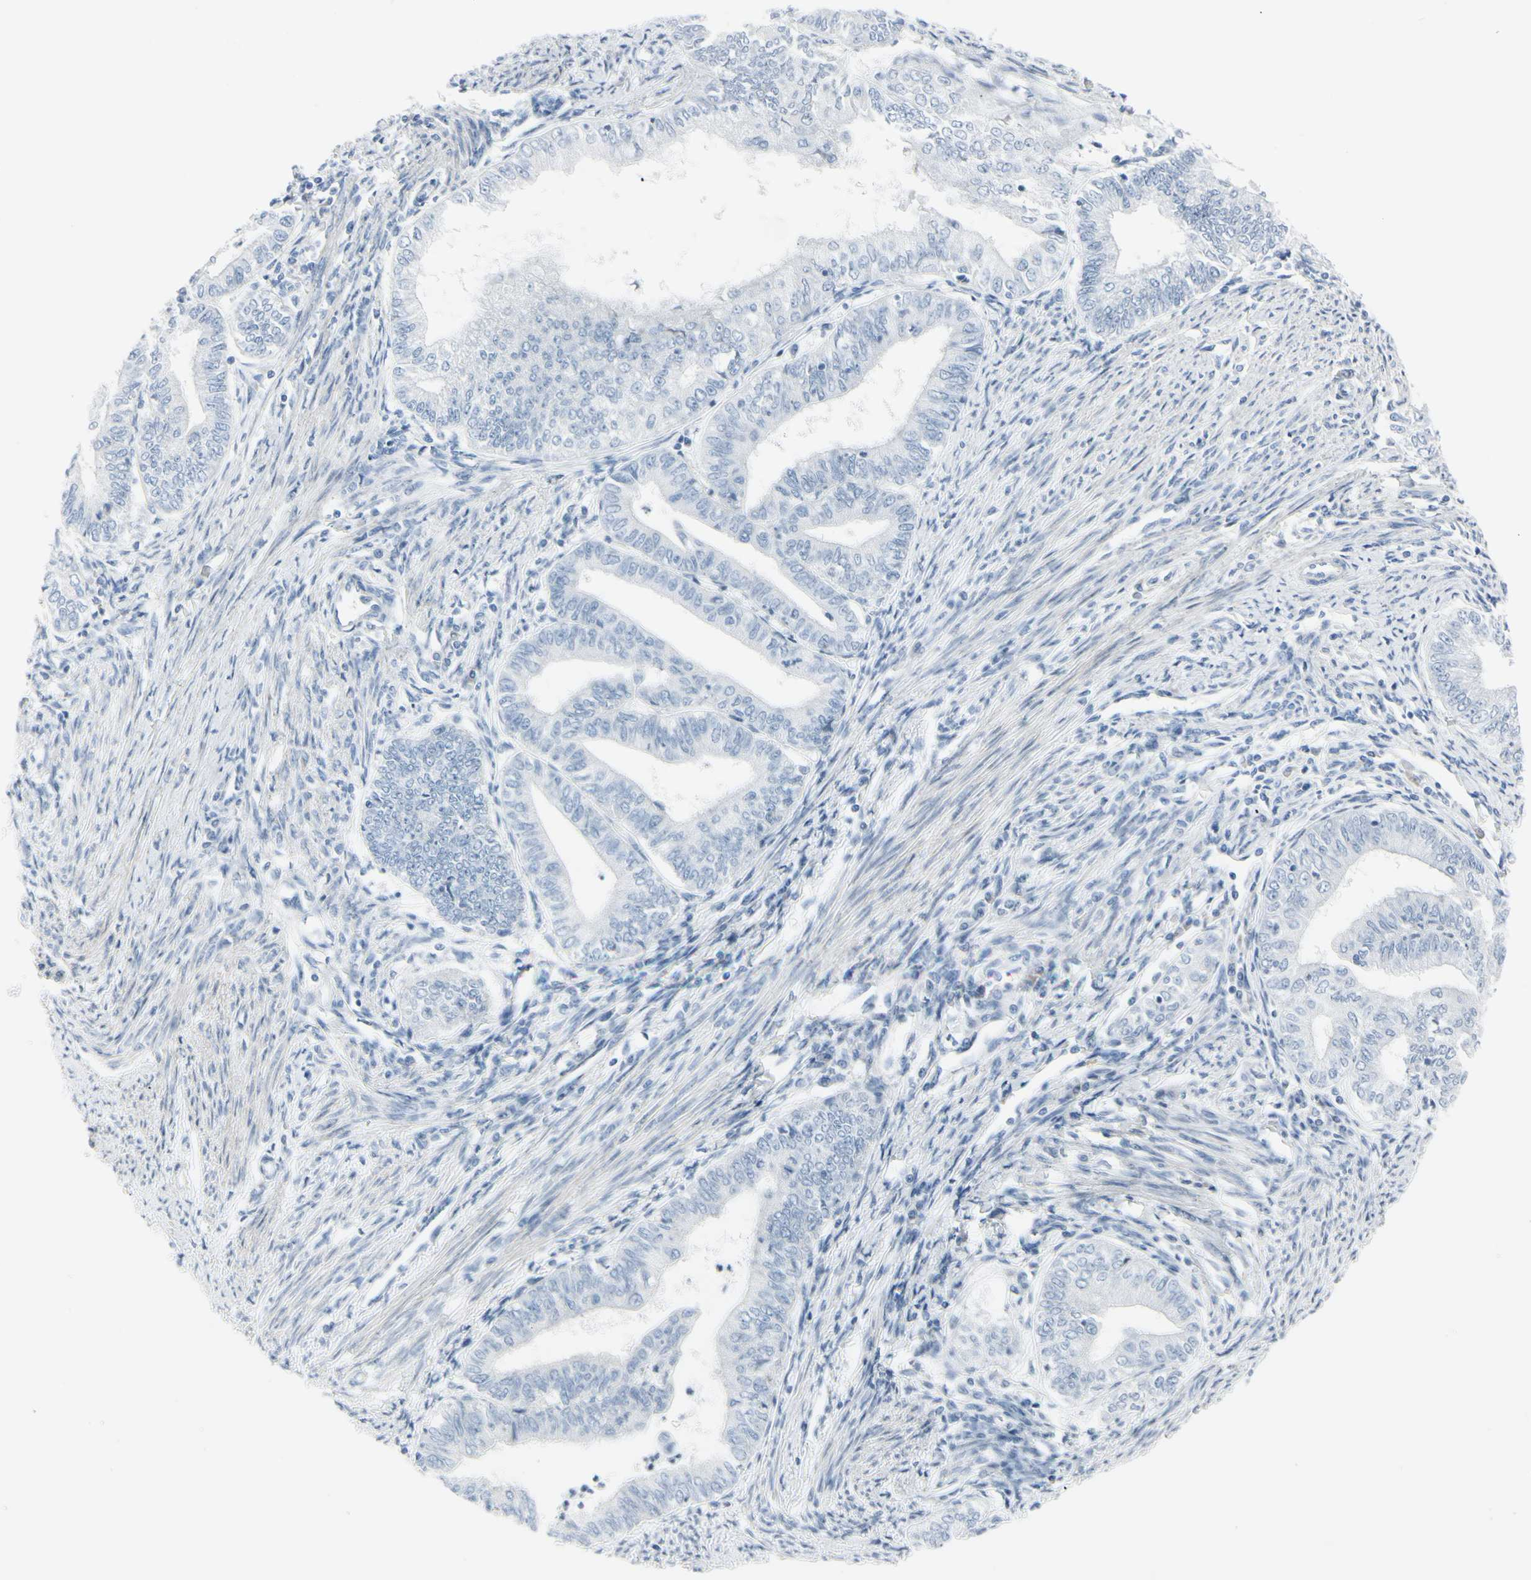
{"staining": {"intensity": "negative", "quantity": "none", "location": "none"}, "tissue": "endometrial cancer", "cell_type": "Tumor cells", "image_type": "cancer", "snomed": [{"axis": "morphology", "description": "Adenocarcinoma, NOS"}, {"axis": "topography", "description": "Endometrium"}], "caption": "The histopathology image demonstrates no staining of tumor cells in endometrial adenocarcinoma. Brightfield microscopy of immunohistochemistry stained with DAB (brown) and hematoxylin (blue), captured at high magnification.", "gene": "CDHR5", "patient": {"sex": "female", "age": 66}}